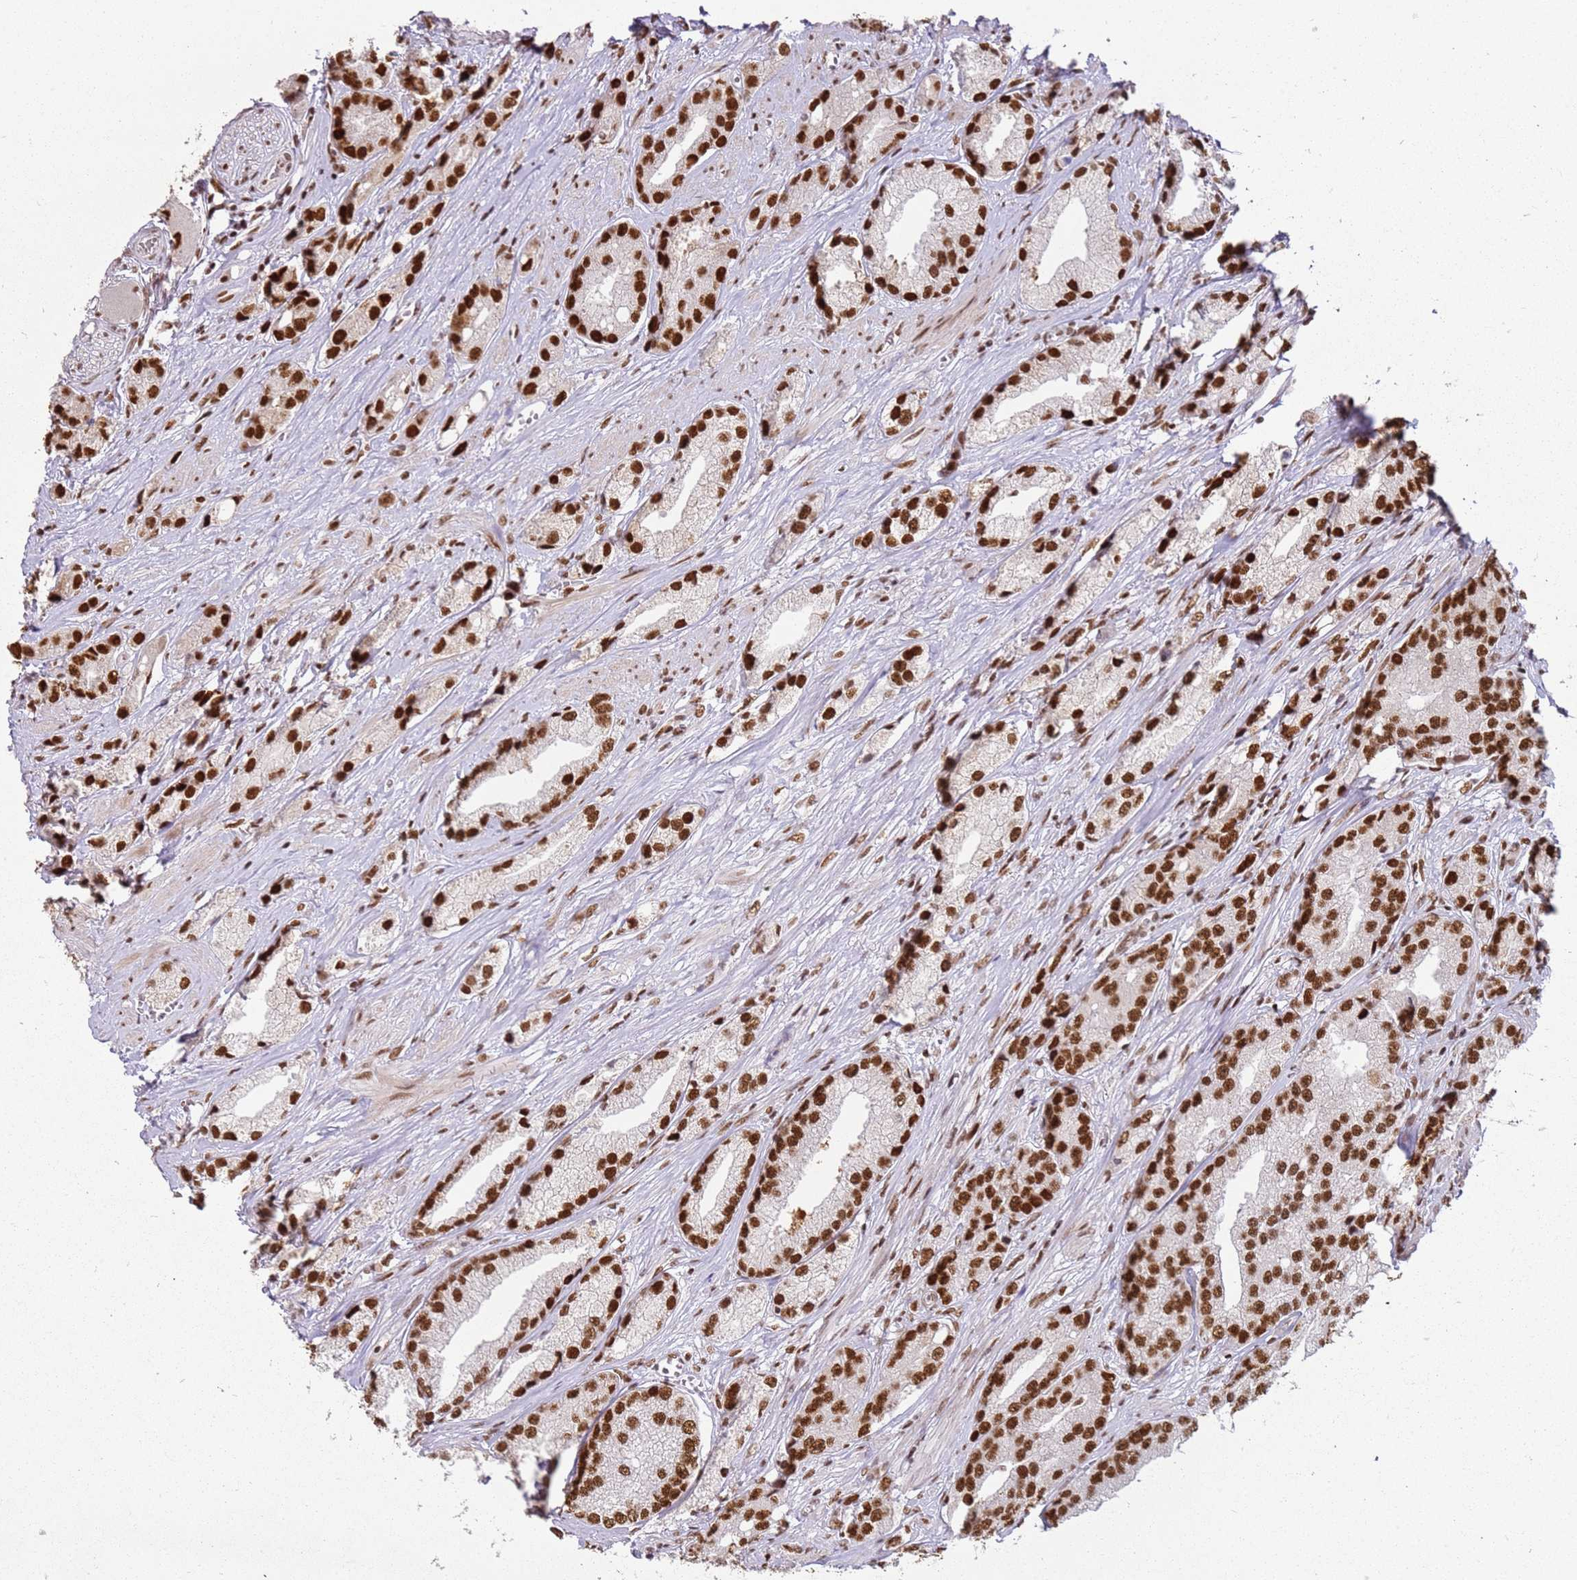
{"staining": {"intensity": "strong", "quantity": ">75%", "location": "nuclear"}, "tissue": "prostate cancer", "cell_type": "Tumor cells", "image_type": "cancer", "snomed": [{"axis": "morphology", "description": "Adenocarcinoma, High grade"}, {"axis": "topography", "description": "Prostate"}], "caption": "Immunohistochemical staining of human high-grade adenocarcinoma (prostate) displays strong nuclear protein positivity in about >75% of tumor cells.", "gene": "TENT4A", "patient": {"sex": "male", "age": 74}}